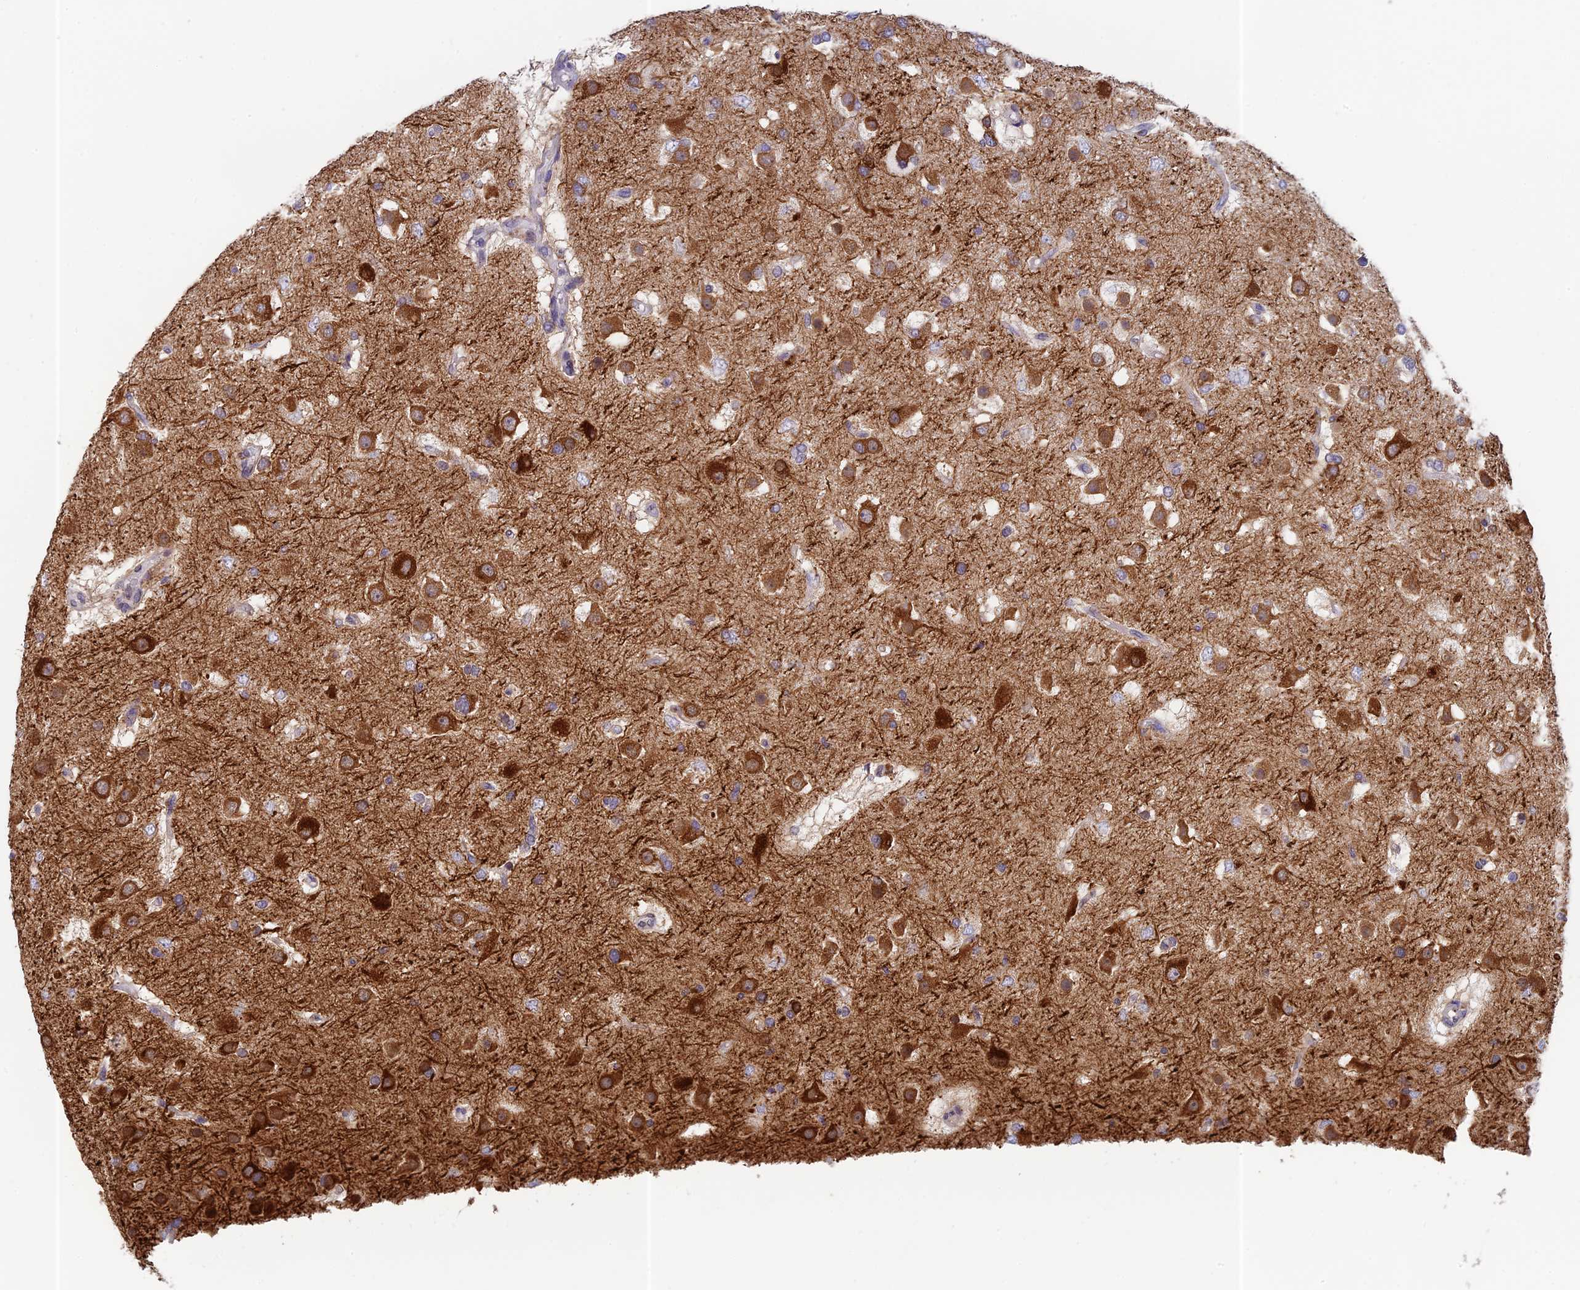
{"staining": {"intensity": "strong", "quantity": "<25%", "location": "cytoplasmic/membranous"}, "tissue": "glioma", "cell_type": "Tumor cells", "image_type": "cancer", "snomed": [{"axis": "morphology", "description": "Glioma, malignant, High grade"}, {"axis": "topography", "description": "Brain"}], "caption": "Immunohistochemistry (IHC) of human glioma shows medium levels of strong cytoplasmic/membranous staining in approximately <25% of tumor cells.", "gene": "MRPL17", "patient": {"sex": "male", "age": 53}}